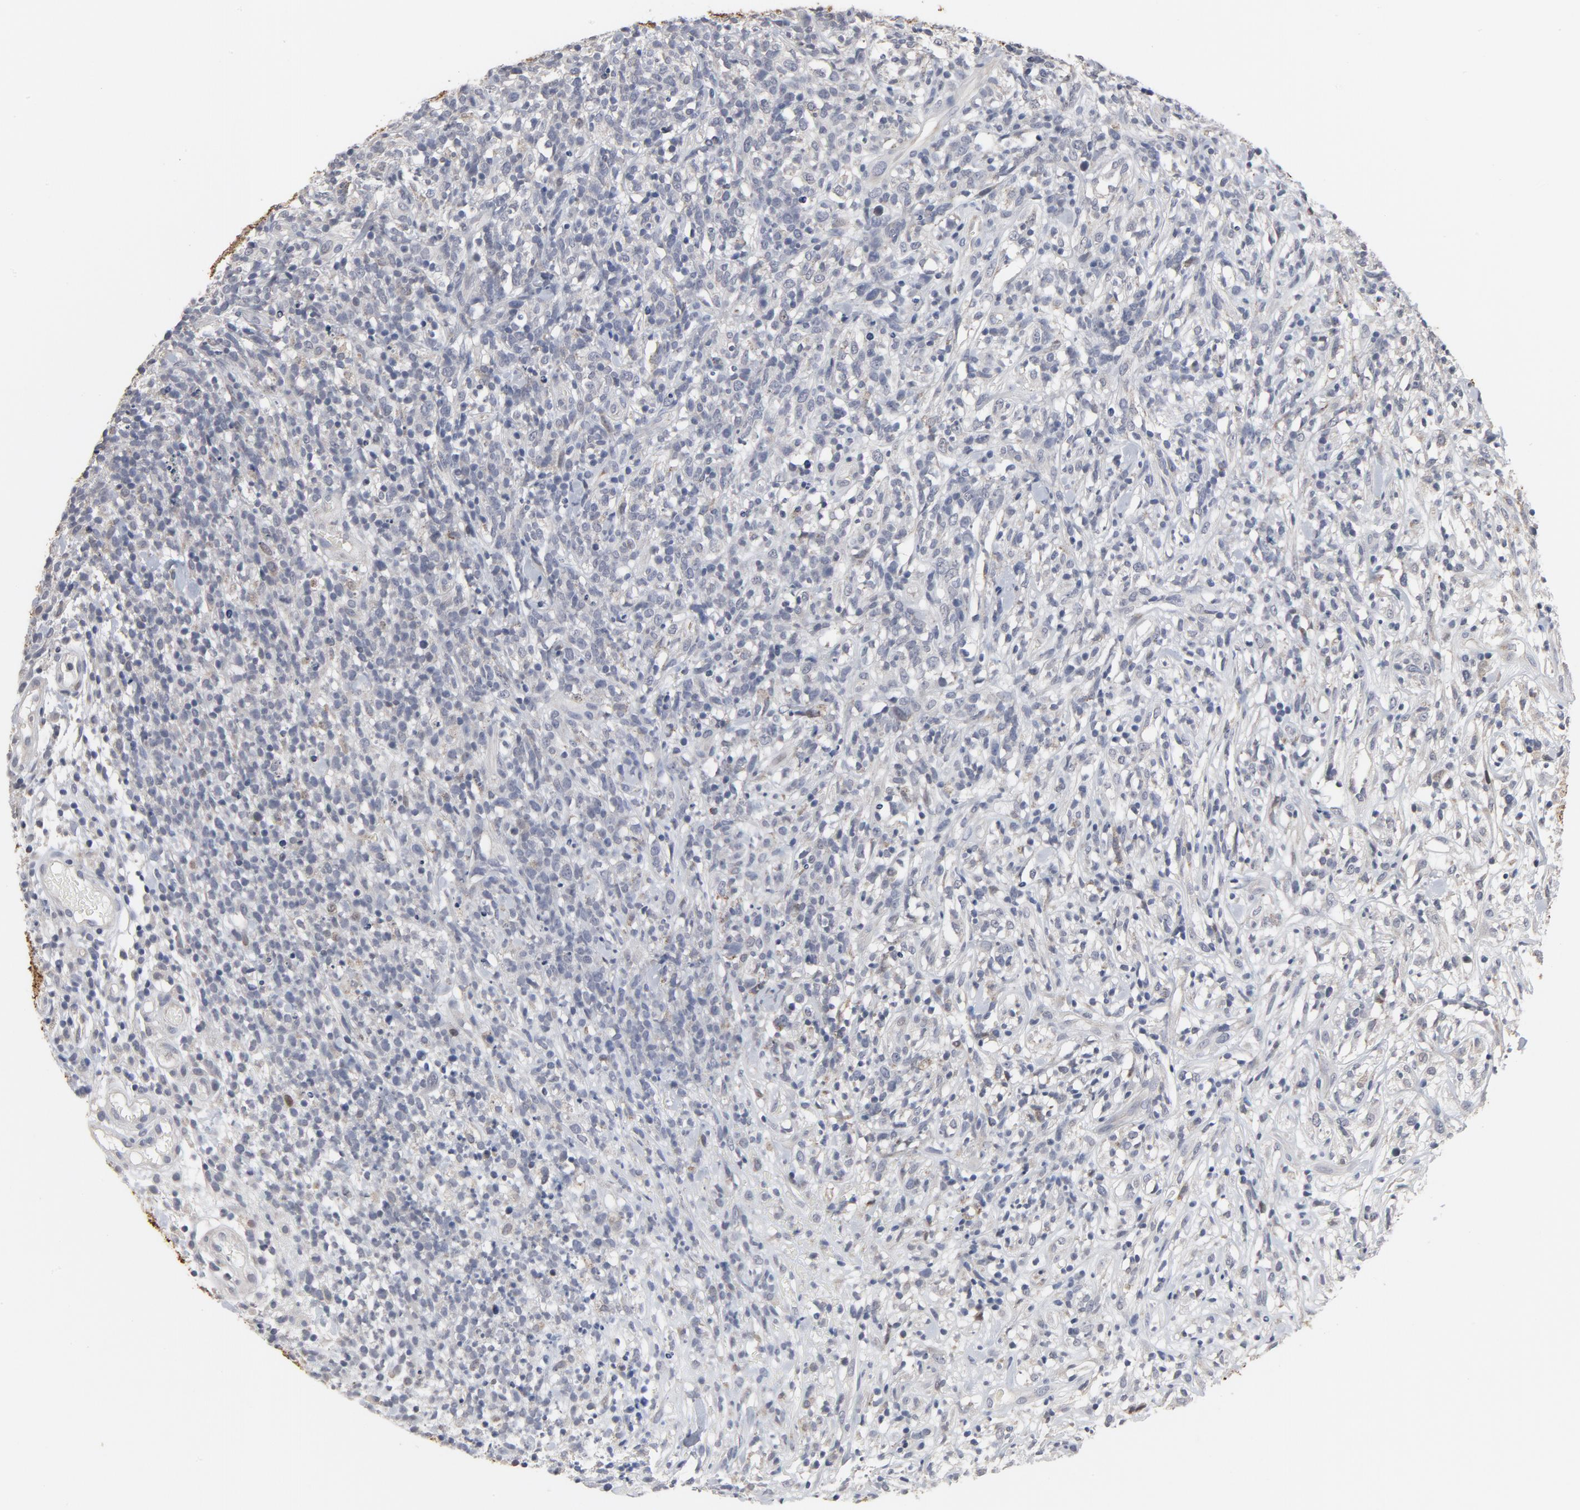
{"staining": {"intensity": "negative", "quantity": "none", "location": "none"}, "tissue": "lymphoma", "cell_type": "Tumor cells", "image_type": "cancer", "snomed": [{"axis": "morphology", "description": "Malignant lymphoma, non-Hodgkin's type, High grade"}, {"axis": "topography", "description": "Lymph node"}], "caption": "High power microscopy photomicrograph of an IHC image of high-grade malignant lymphoma, non-Hodgkin's type, revealing no significant positivity in tumor cells.", "gene": "PPP1R1B", "patient": {"sex": "female", "age": 73}}